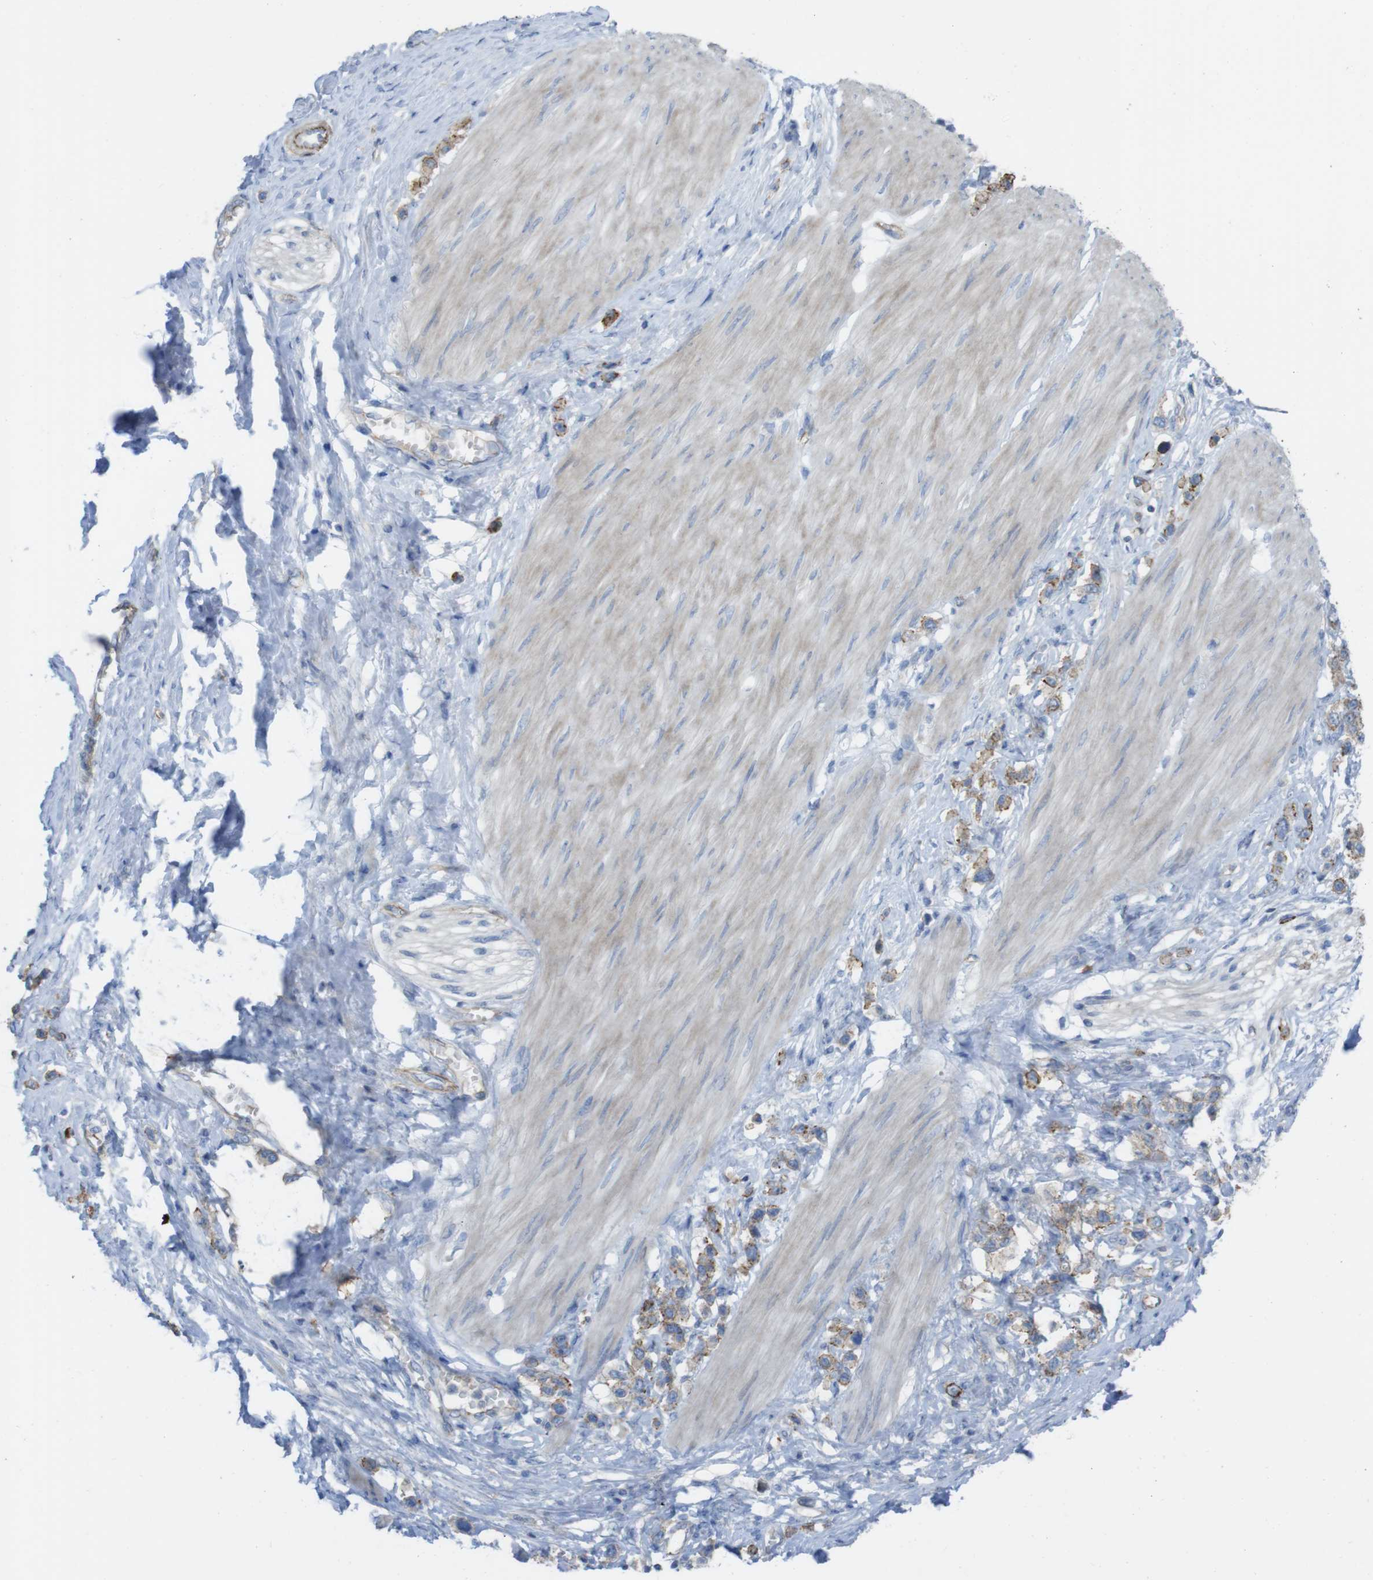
{"staining": {"intensity": "moderate", "quantity": ">75%", "location": "cytoplasmic/membranous"}, "tissue": "stomach cancer", "cell_type": "Tumor cells", "image_type": "cancer", "snomed": [{"axis": "morphology", "description": "Adenocarcinoma, NOS"}, {"axis": "topography", "description": "Stomach"}], "caption": "Stomach cancer (adenocarcinoma) tissue displays moderate cytoplasmic/membranous expression in about >75% of tumor cells", "gene": "PREX2", "patient": {"sex": "female", "age": 65}}